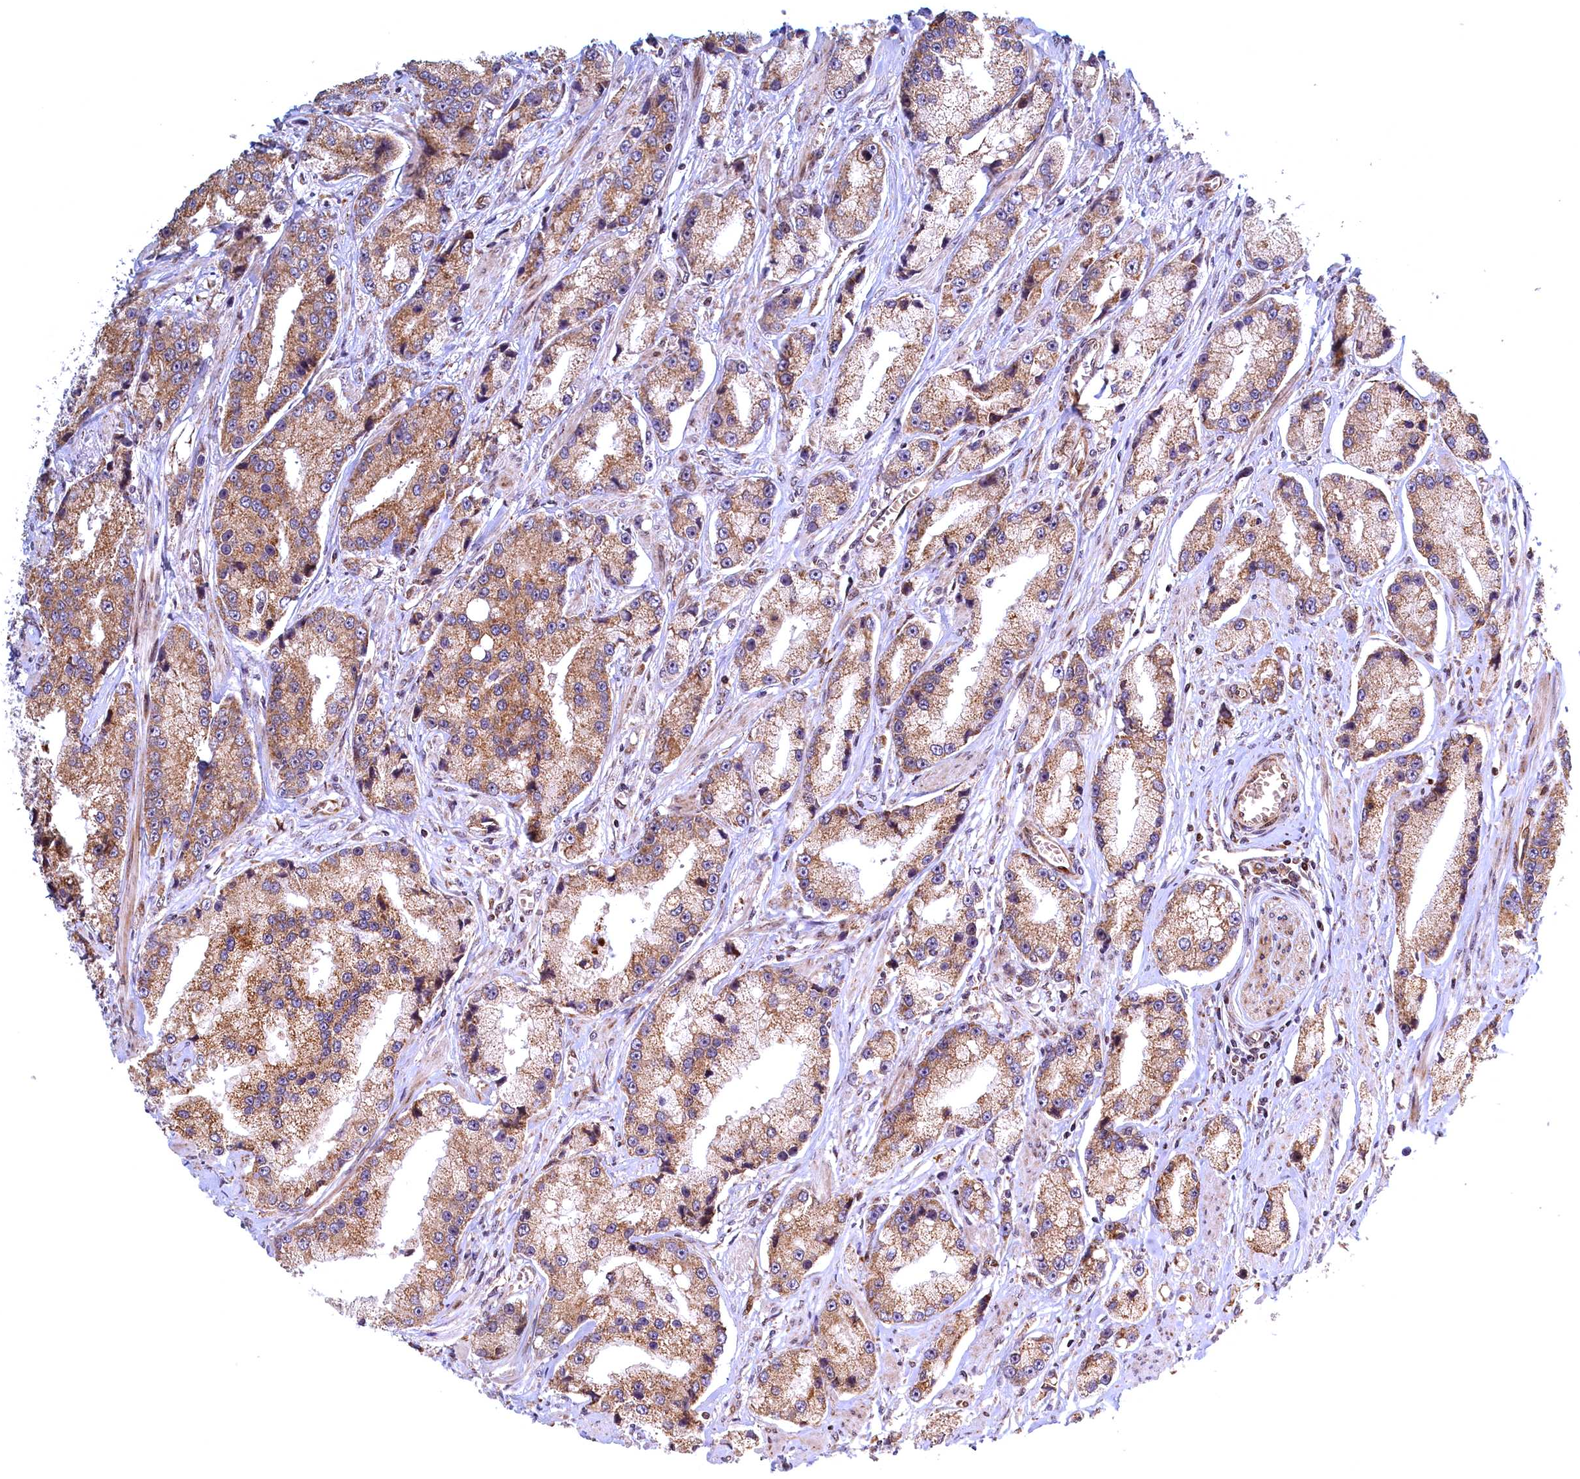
{"staining": {"intensity": "moderate", "quantity": ">75%", "location": "cytoplasmic/membranous"}, "tissue": "prostate cancer", "cell_type": "Tumor cells", "image_type": "cancer", "snomed": [{"axis": "morphology", "description": "Adenocarcinoma, High grade"}, {"axis": "topography", "description": "Prostate"}], "caption": "Prostate cancer stained for a protein reveals moderate cytoplasmic/membranous positivity in tumor cells.", "gene": "PLA2G10", "patient": {"sex": "male", "age": 74}}